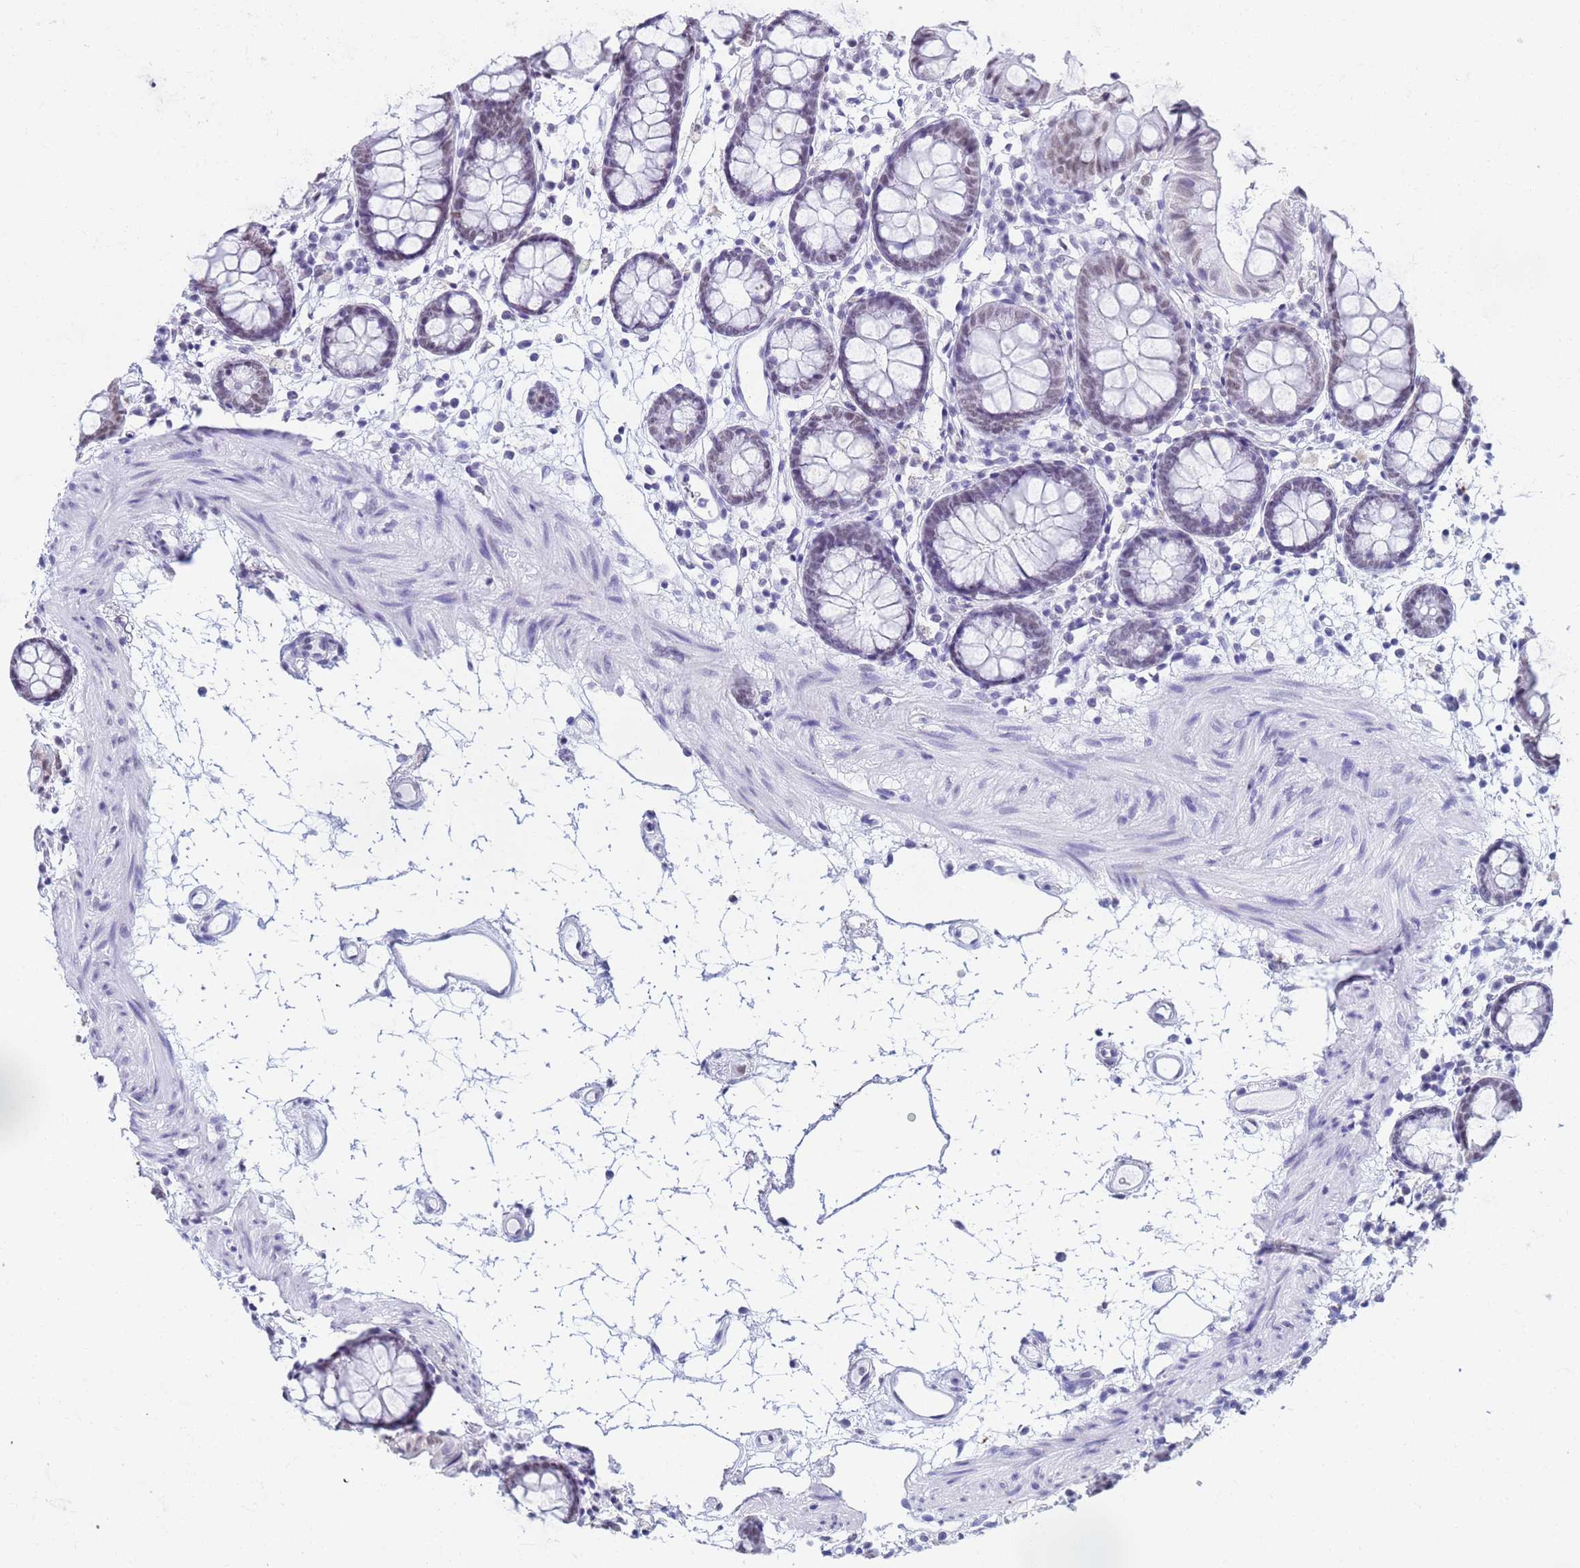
{"staining": {"intensity": "weak", "quantity": ">75%", "location": "nuclear"}, "tissue": "colon", "cell_type": "Endothelial cells", "image_type": "normal", "snomed": [{"axis": "morphology", "description": "Normal tissue, NOS"}, {"axis": "topography", "description": "Colon"}], "caption": "The image demonstrates staining of benign colon, revealing weak nuclear protein expression (brown color) within endothelial cells. (DAB IHC with brightfield microscopy, high magnification).", "gene": "FAM170B", "patient": {"sex": "female", "age": 84}}